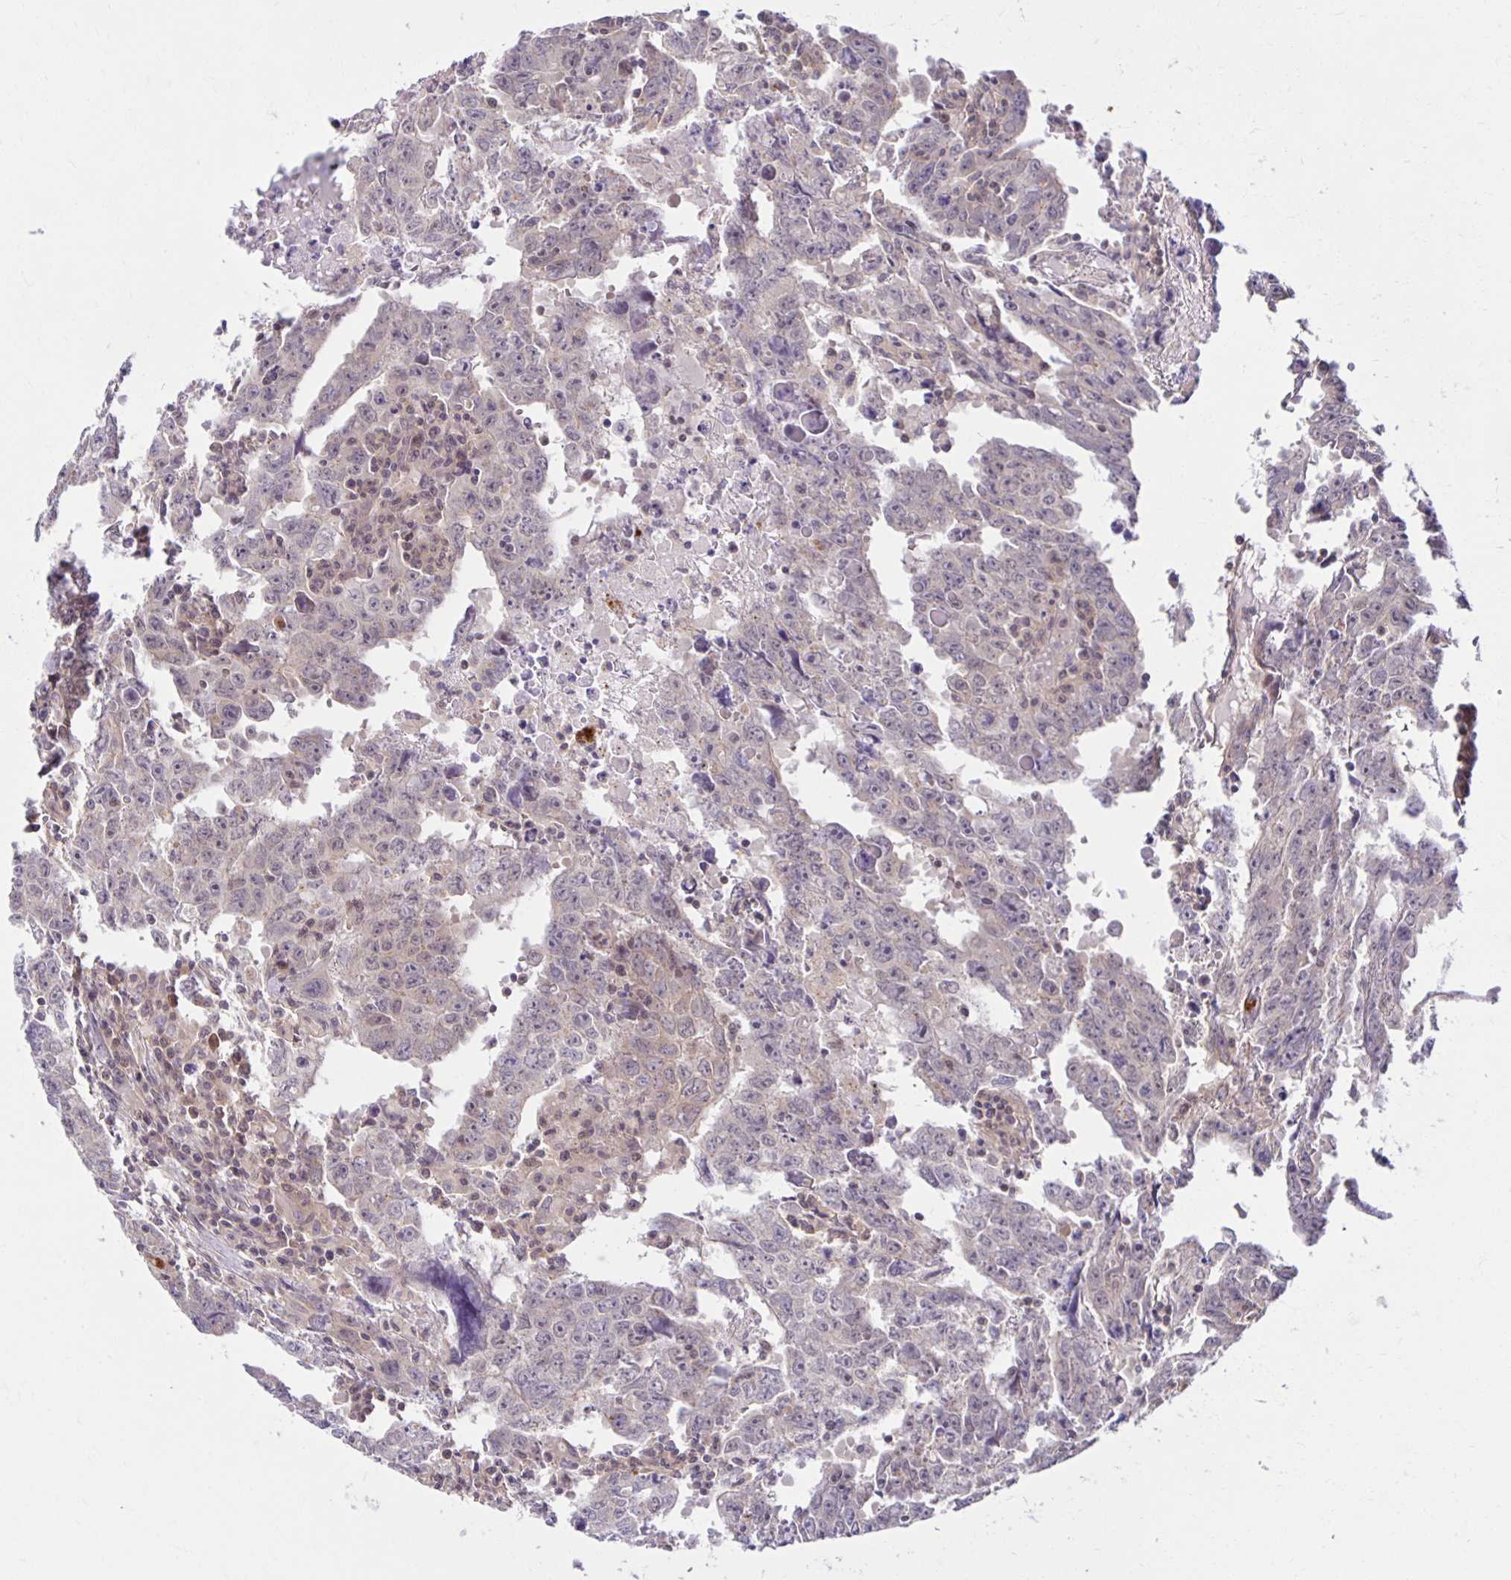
{"staining": {"intensity": "negative", "quantity": "none", "location": "none"}, "tissue": "testis cancer", "cell_type": "Tumor cells", "image_type": "cancer", "snomed": [{"axis": "morphology", "description": "Carcinoma, Embryonal, NOS"}, {"axis": "topography", "description": "Testis"}], "caption": "Immunohistochemistry of embryonal carcinoma (testis) exhibits no positivity in tumor cells. (Immunohistochemistry (ihc), brightfield microscopy, high magnification).", "gene": "MIEN1", "patient": {"sex": "male", "age": 22}}